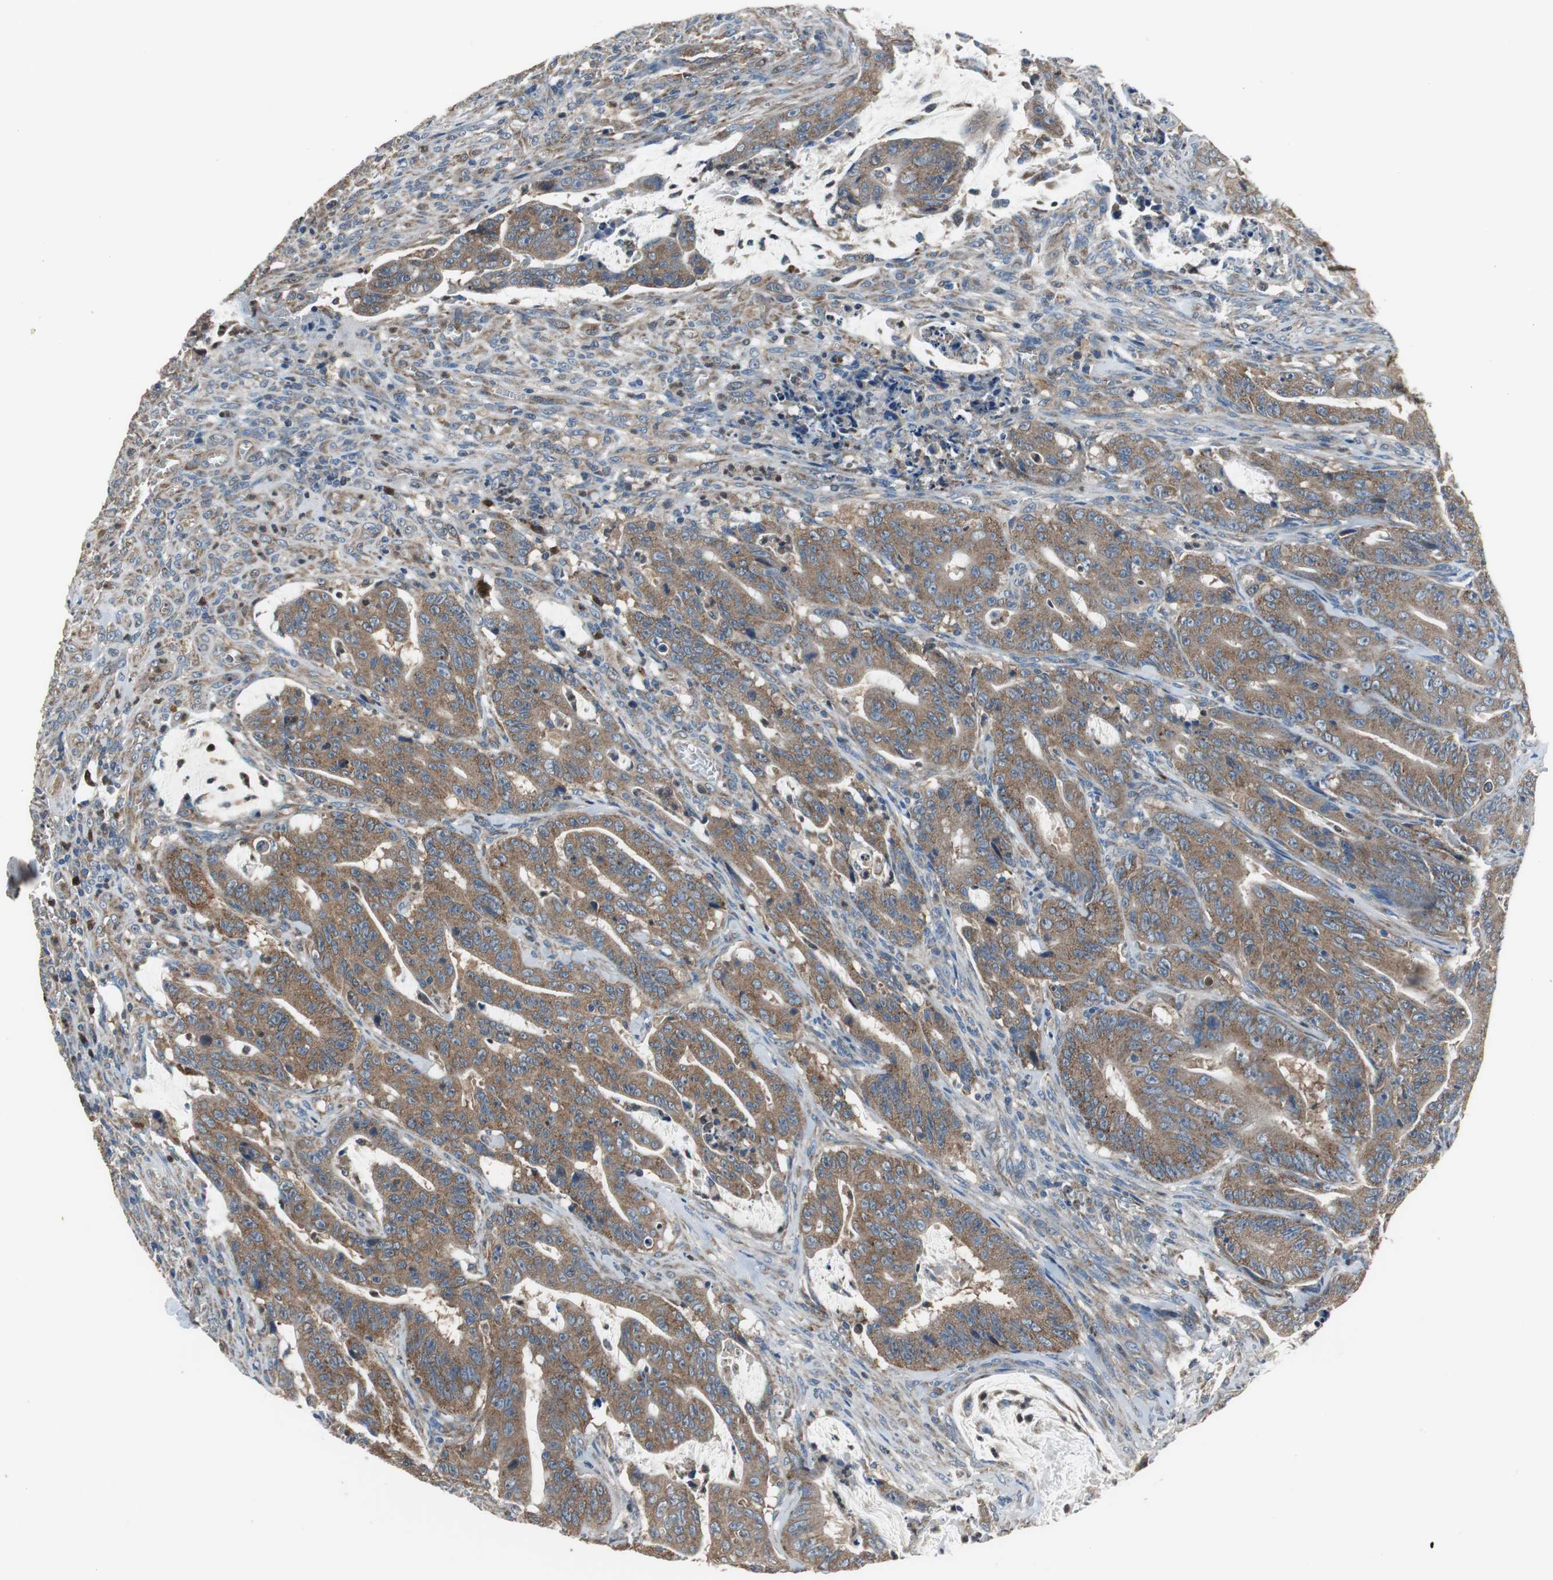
{"staining": {"intensity": "moderate", "quantity": ">75%", "location": "cytoplasmic/membranous"}, "tissue": "colorectal cancer", "cell_type": "Tumor cells", "image_type": "cancer", "snomed": [{"axis": "morphology", "description": "Adenocarcinoma, NOS"}, {"axis": "topography", "description": "Colon"}], "caption": "Adenocarcinoma (colorectal) stained with a protein marker shows moderate staining in tumor cells.", "gene": "PI4KB", "patient": {"sex": "male", "age": 45}}